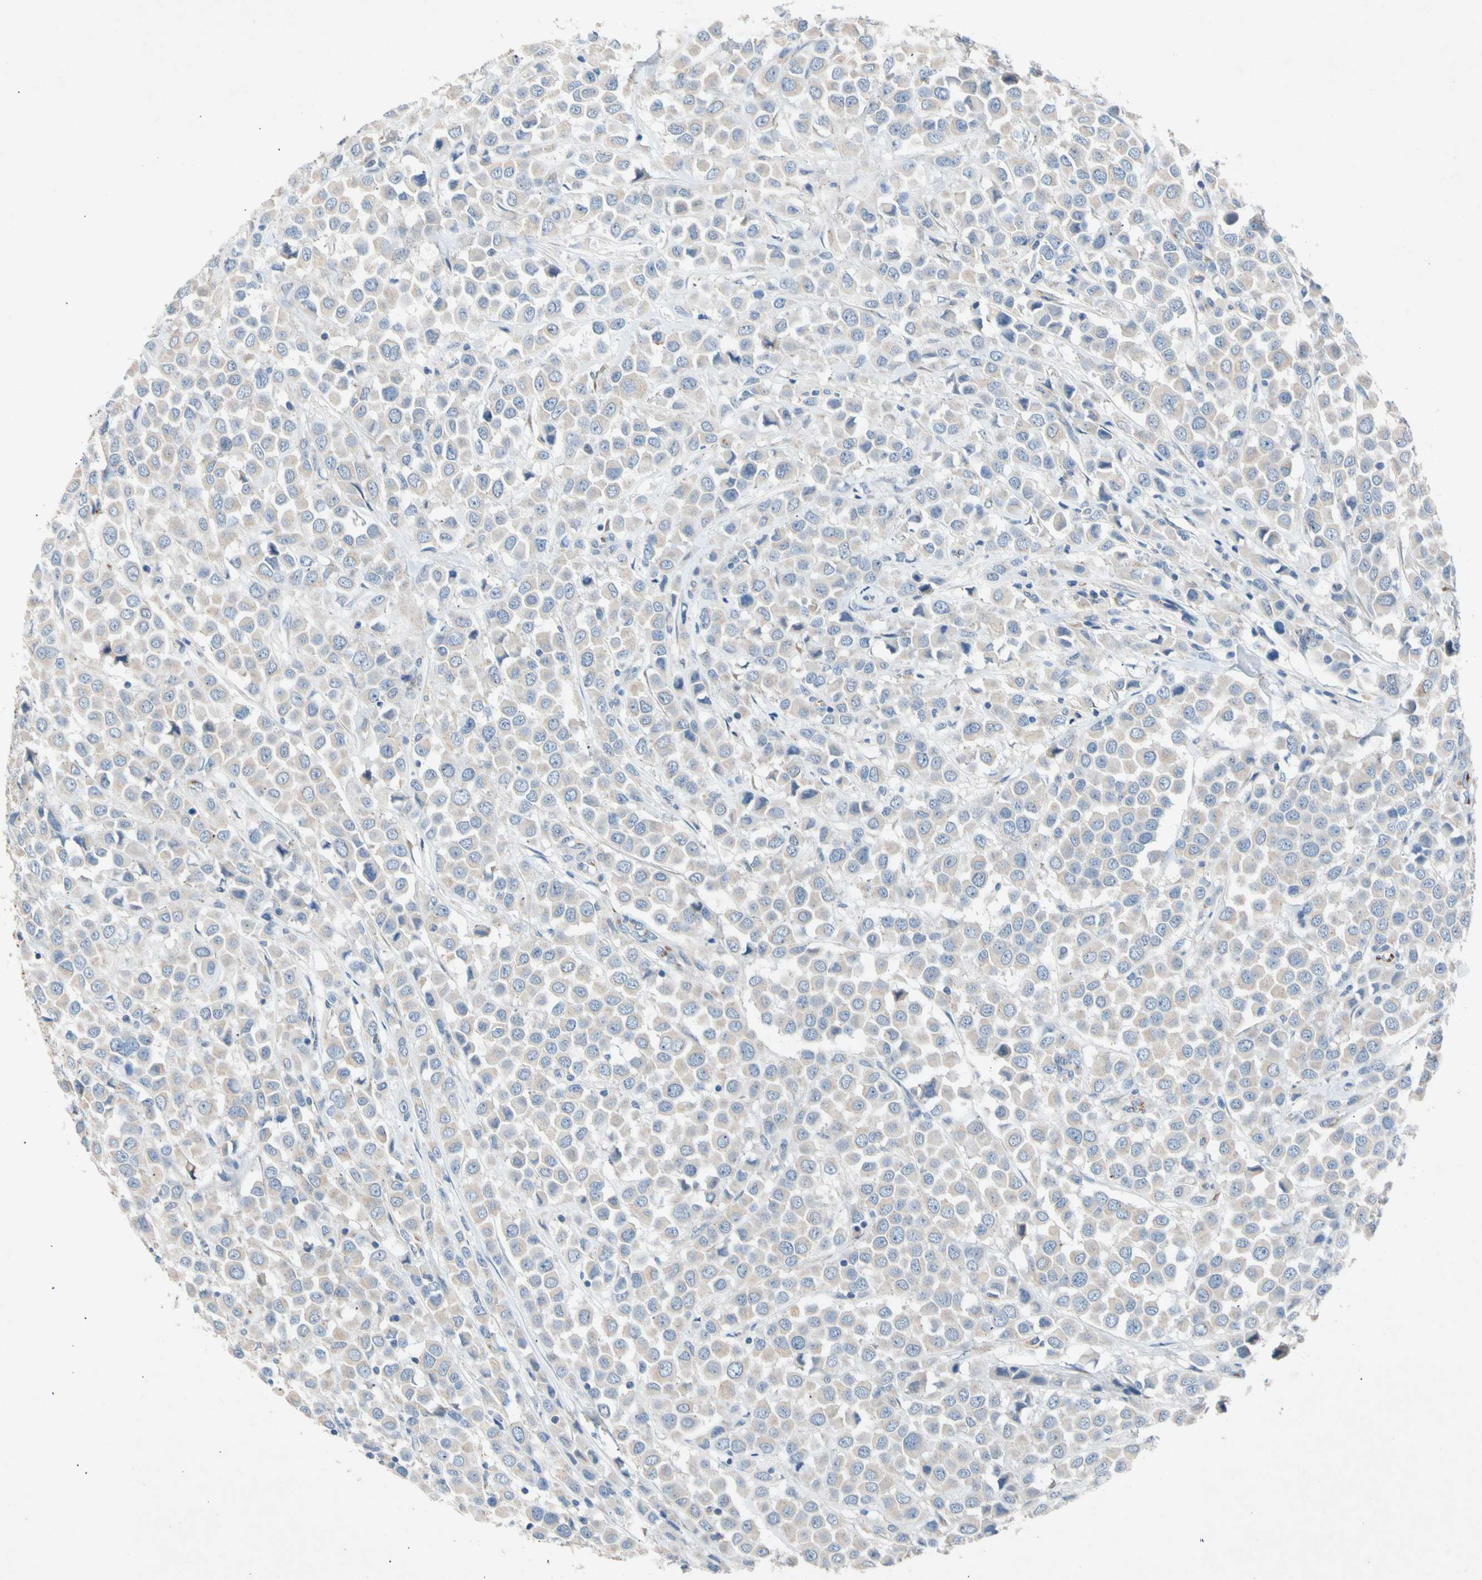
{"staining": {"intensity": "weak", "quantity": ">75%", "location": "cytoplasmic/membranous"}, "tissue": "breast cancer", "cell_type": "Tumor cells", "image_type": "cancer", "snomed": [{"axis": "morphology", "description": "Duct carcinoma"}, {"axis": "topography", "description": "Breast"}], "caption": "Intraductal carcinoma (breast) stained with a protein marker displays weak staining in tumor cells.", "gene": "GASK1B", "patient": {"sex": "female", "age": 61}}